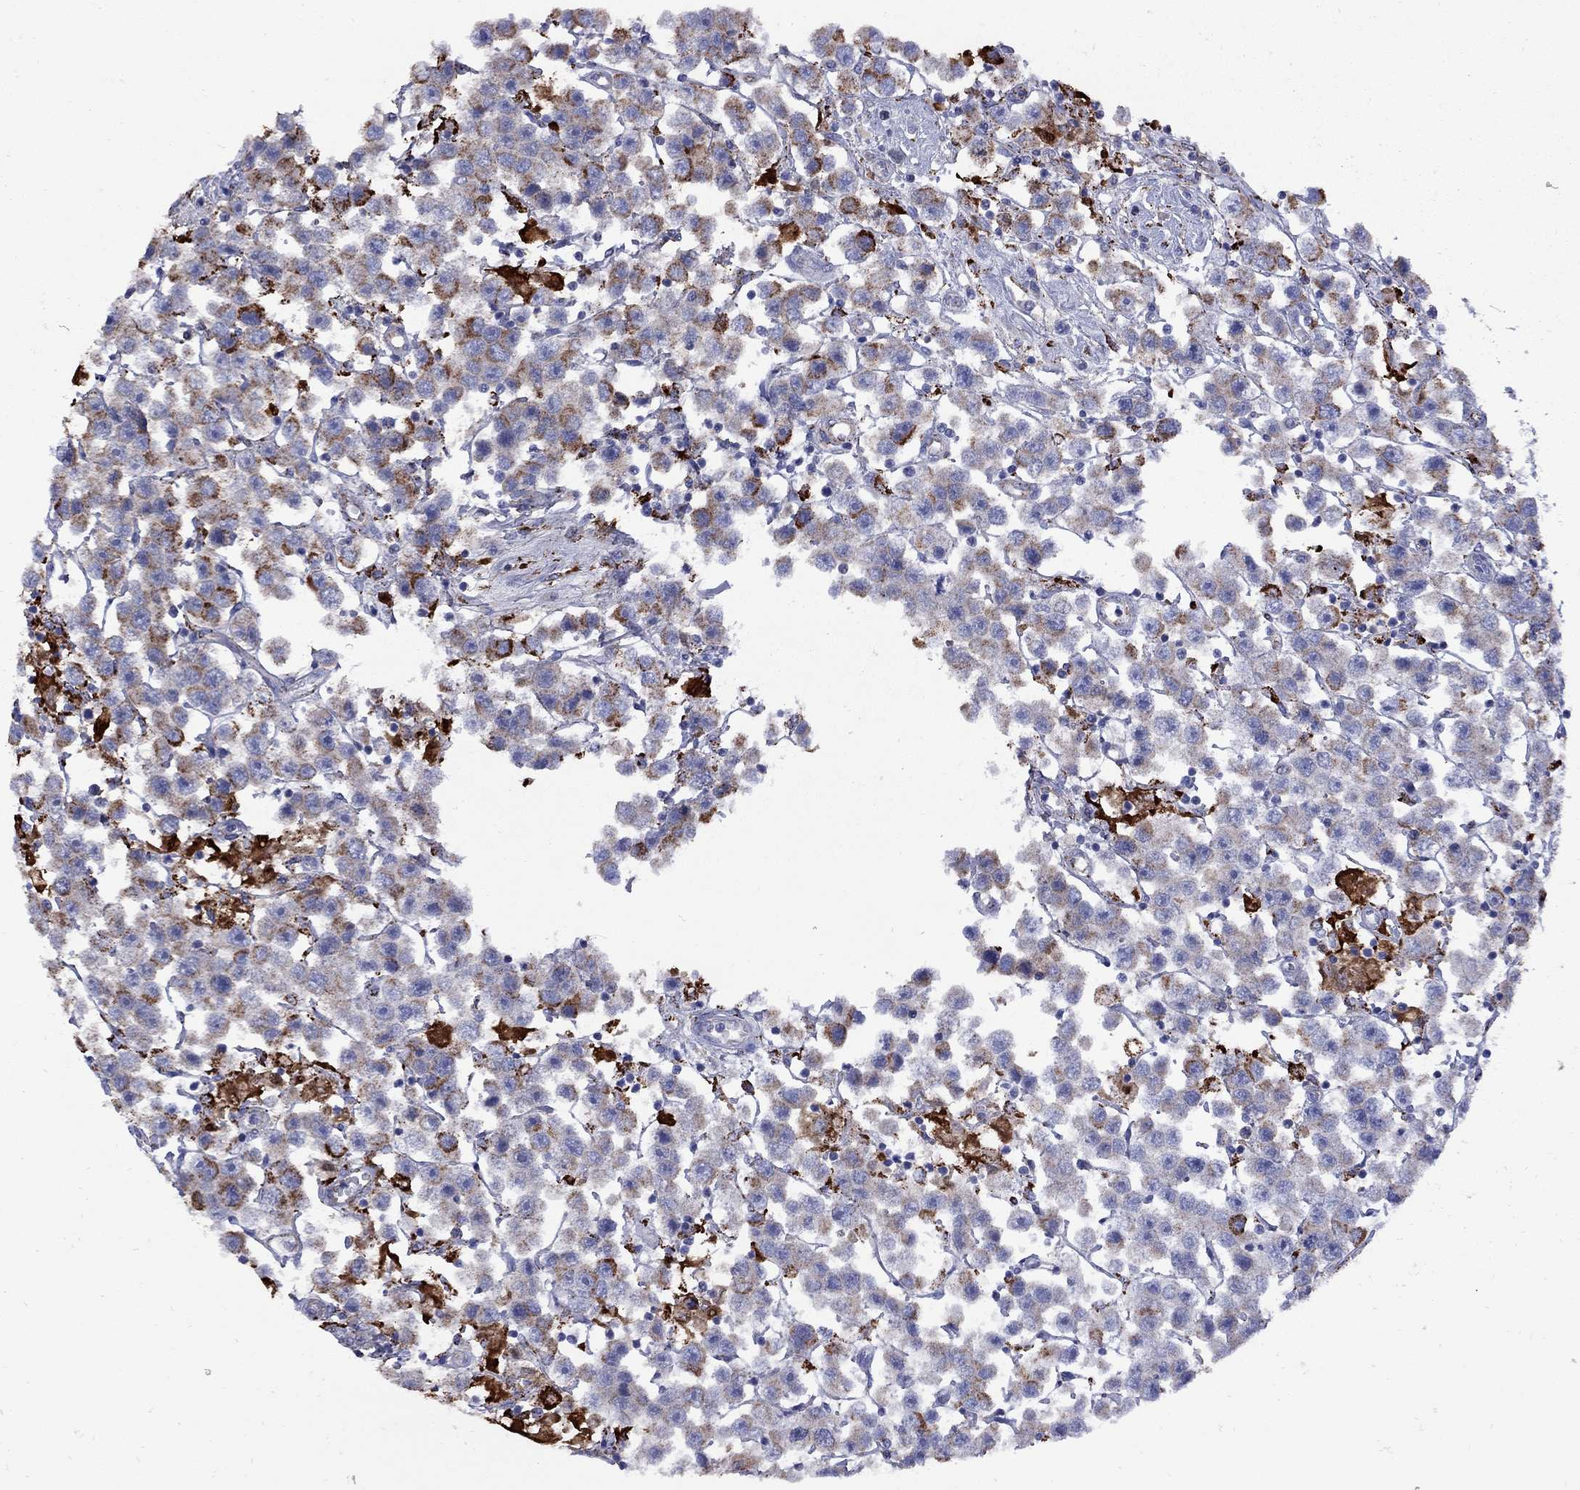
{"staining": {"intensity": "strong", "quantity": "25%-75%", "location": "cytoplasmic/membranous"}, "tissue": "testis cancer", "cell_type": "Tumor cells", "image_type": "cancer", "snomed": [{"axis": "morphology", "description": "Seminoma, NOS"}, {"axis": "topography", "description": "Testis"}], "caption": "Testis cancer was stained to show a protein in brown. There is high levels of strong cytoplasmic/membranous expression in about 25%-75% of tumor cells.", "gene": "SESTD1", "patient": {"sex": "male", "age": 45}}